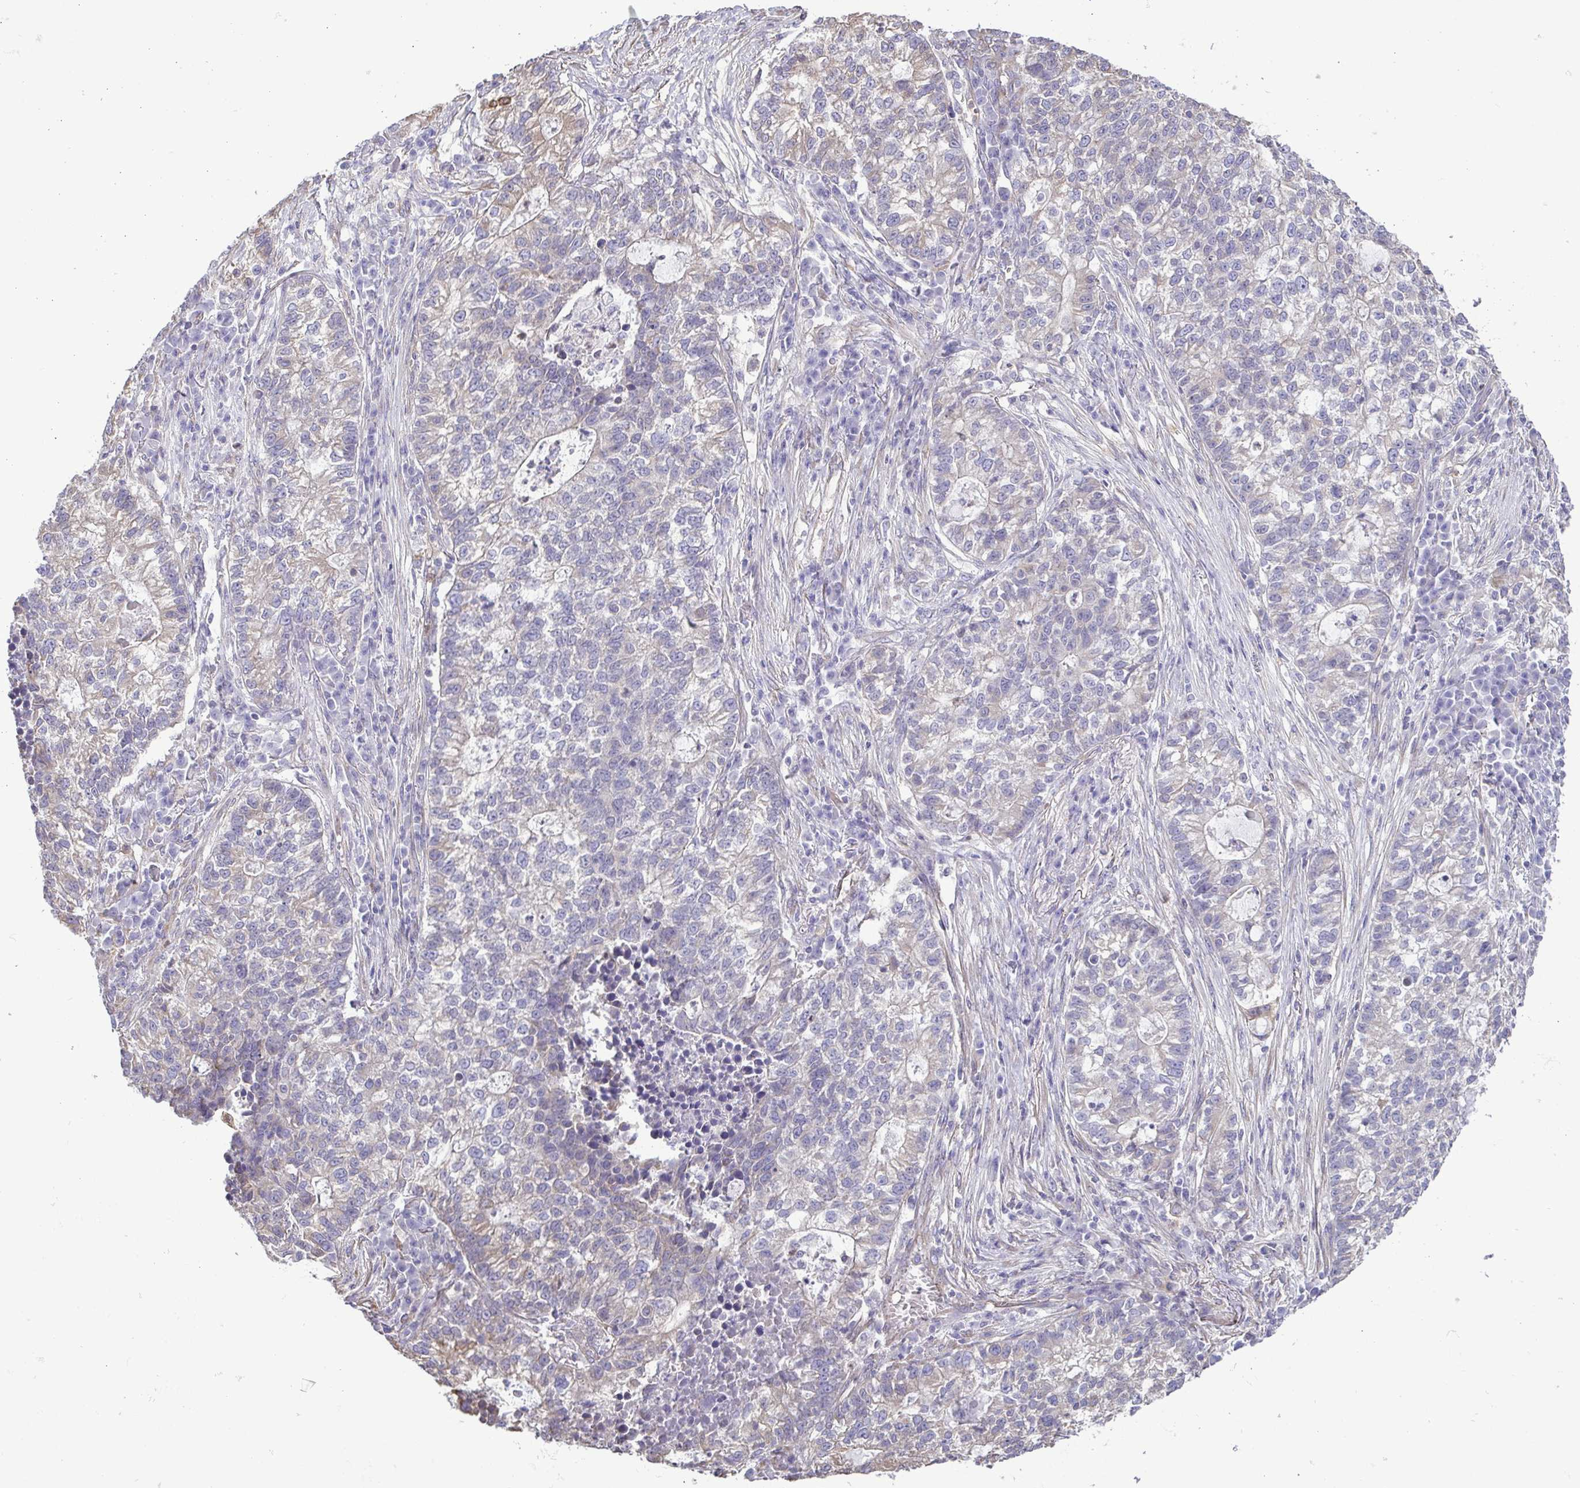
{"staining": {"intensity": "weak", "quantity": "<25%", "location": "cytoplasmic/membranous"}, "tissue": "lung cancer", "cell_type": "Tumor cells", "image_type": "cancer", "snomed": [{"axis": "morphology", "description": "Adenocarcinoma, NOS"}, {"axis": "topography", "description": "Lung"}], "caption": "Tumor cells show no significant expression in lung cancer (adenocarcinoma). (DAB (3,3'-diaminobenzidine) immunohistochemistry (IHC) visualized using brightfield microscopy, high magnification).", "gene": "MYL10", "patient": {"sex": "male", "age": 57}}